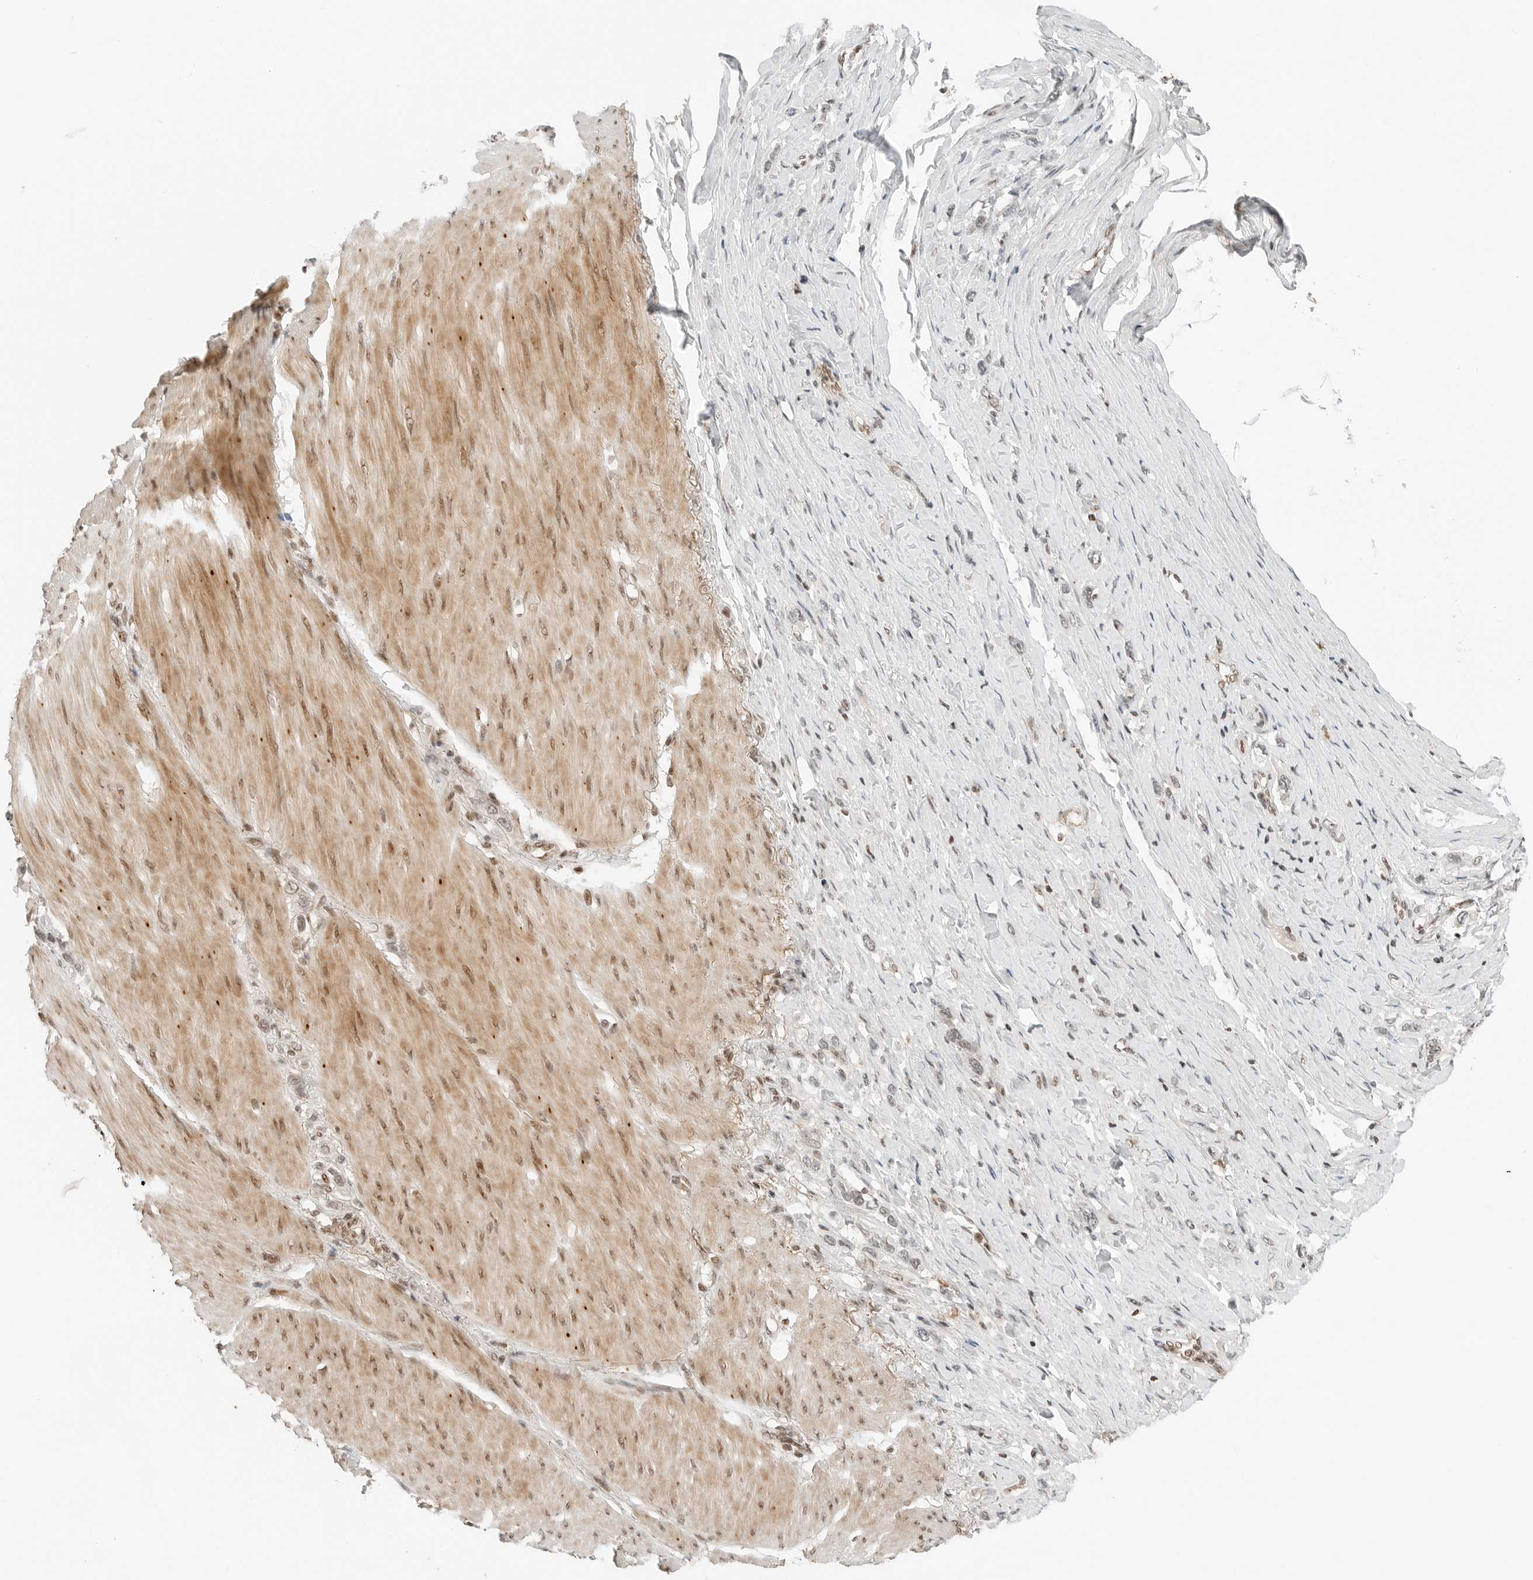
{"staining": {"intensity": "weak", "quantity": "25%-75%", "location": "nuclear"}, "tissue": "stomach cancer", "cell_type": "Tumor cells", "image_type": "cancer", "snomed": [{"axis": "morphology", "description": "Adenocarcinoma, NOS"}, {"axis": "topography", "description": "Stomach"}], "caption": "Immunohistochemical staining of stomach cancer (adenocarcinoma) demonstrates weak nuclear protein positivity in about 25%-75% of tumor cells.", "gene": "CRTC2", "patient": {"sex": "female", "age": 65}}